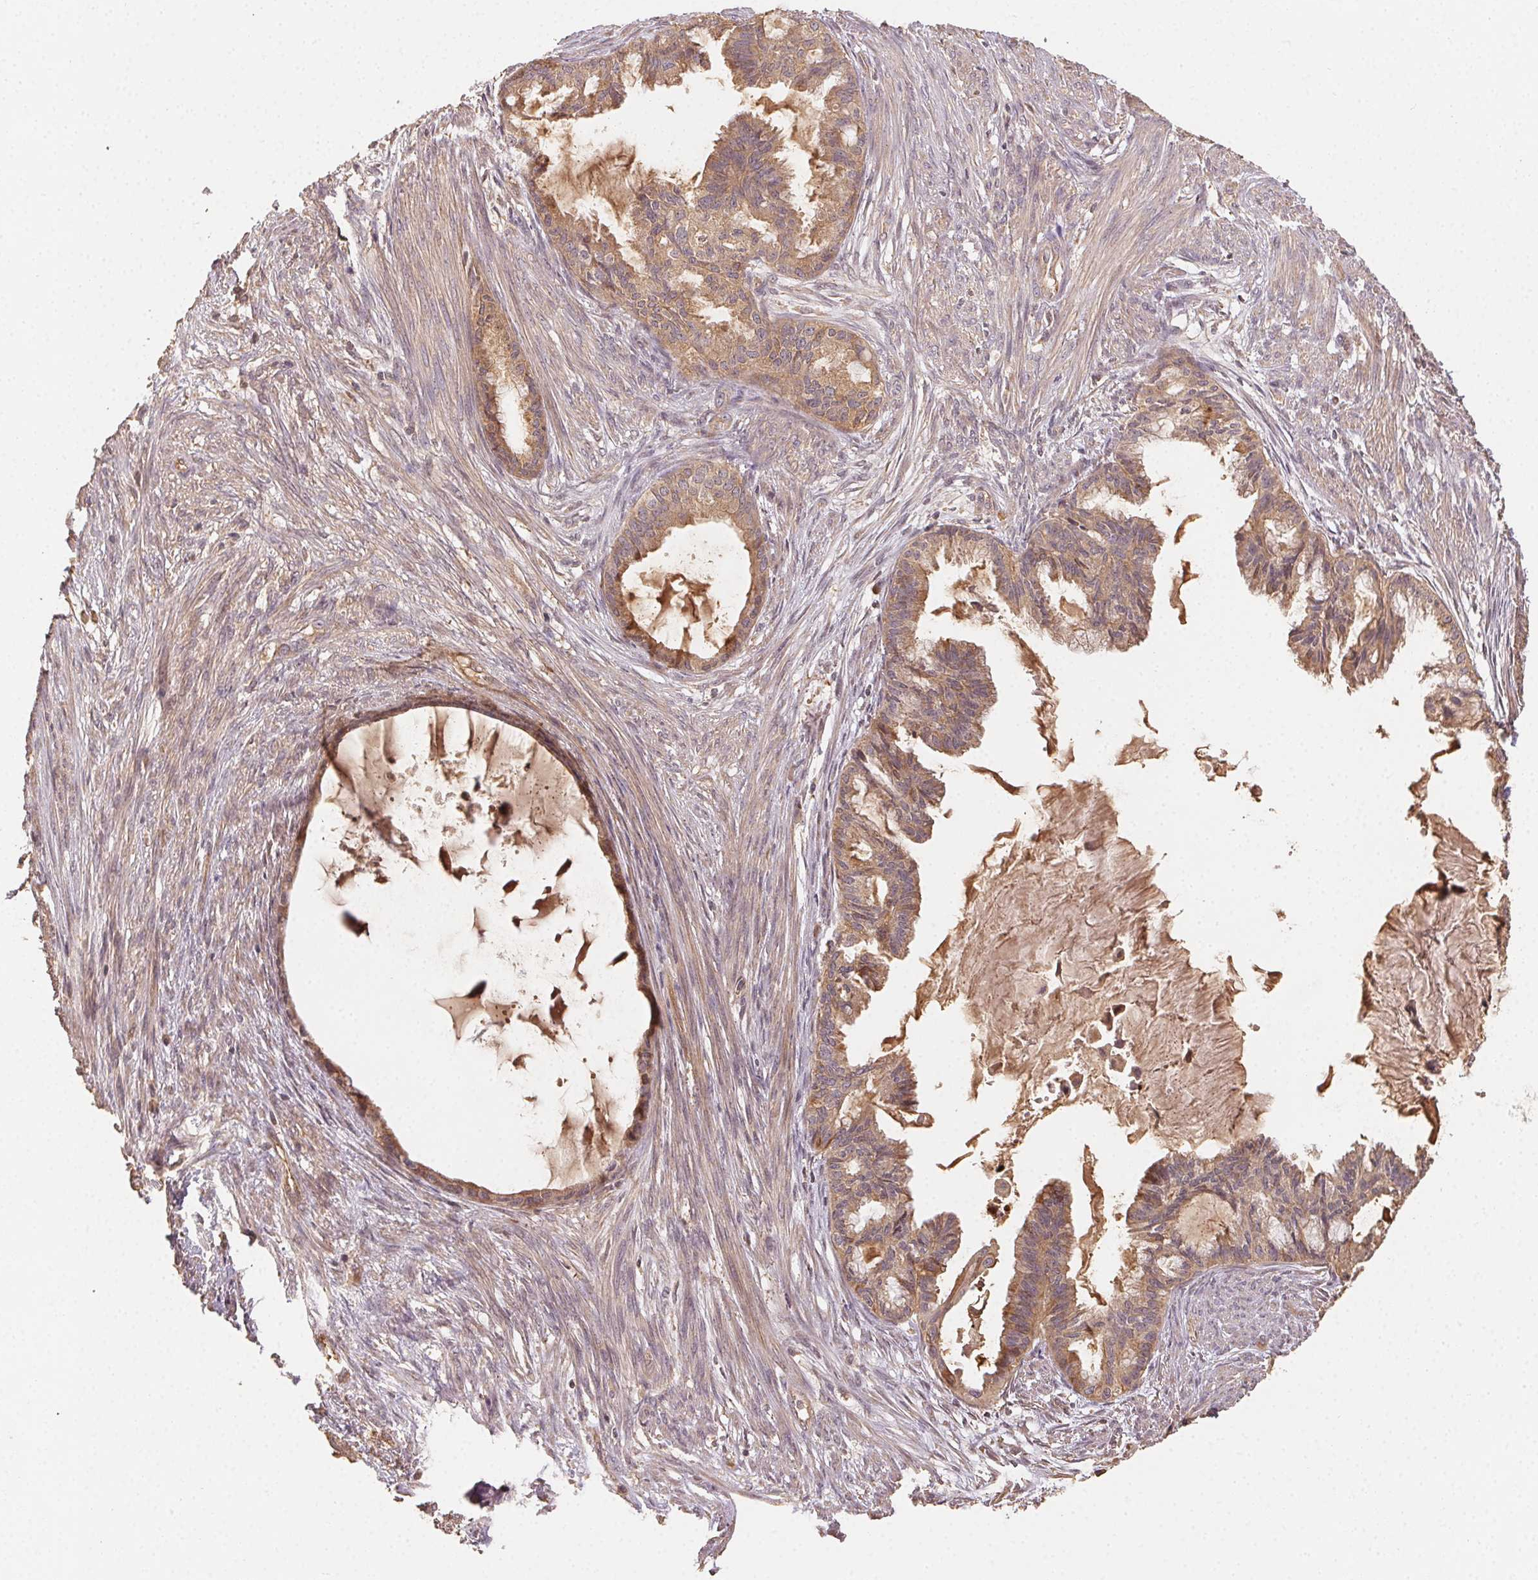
{"staining": {"intensity": "moderate", "quantity": ">75%", "location": "cytoplasmic/membranous"}, "tissue": "endometrial cancer", "cell_type": "Tumor cells", "image_type": "cancer", "snomed": [{"axis": "morphology", "description": "Adenocarcinoma, NOS"}, {"axis": "topography", "description": "Endometrium"}], "caption": "The histopathology image exhibits a brown stain indicating the presence of a protein in the cytoplasmic/membranous of tumor cells in endometrial cancer. (Stains: DAB in brown, nuclei in blue, Microscopy: brightfield microscopy at high magnification).", "gene": "RALA", "patient": {"sex": "female", "age": 86}}